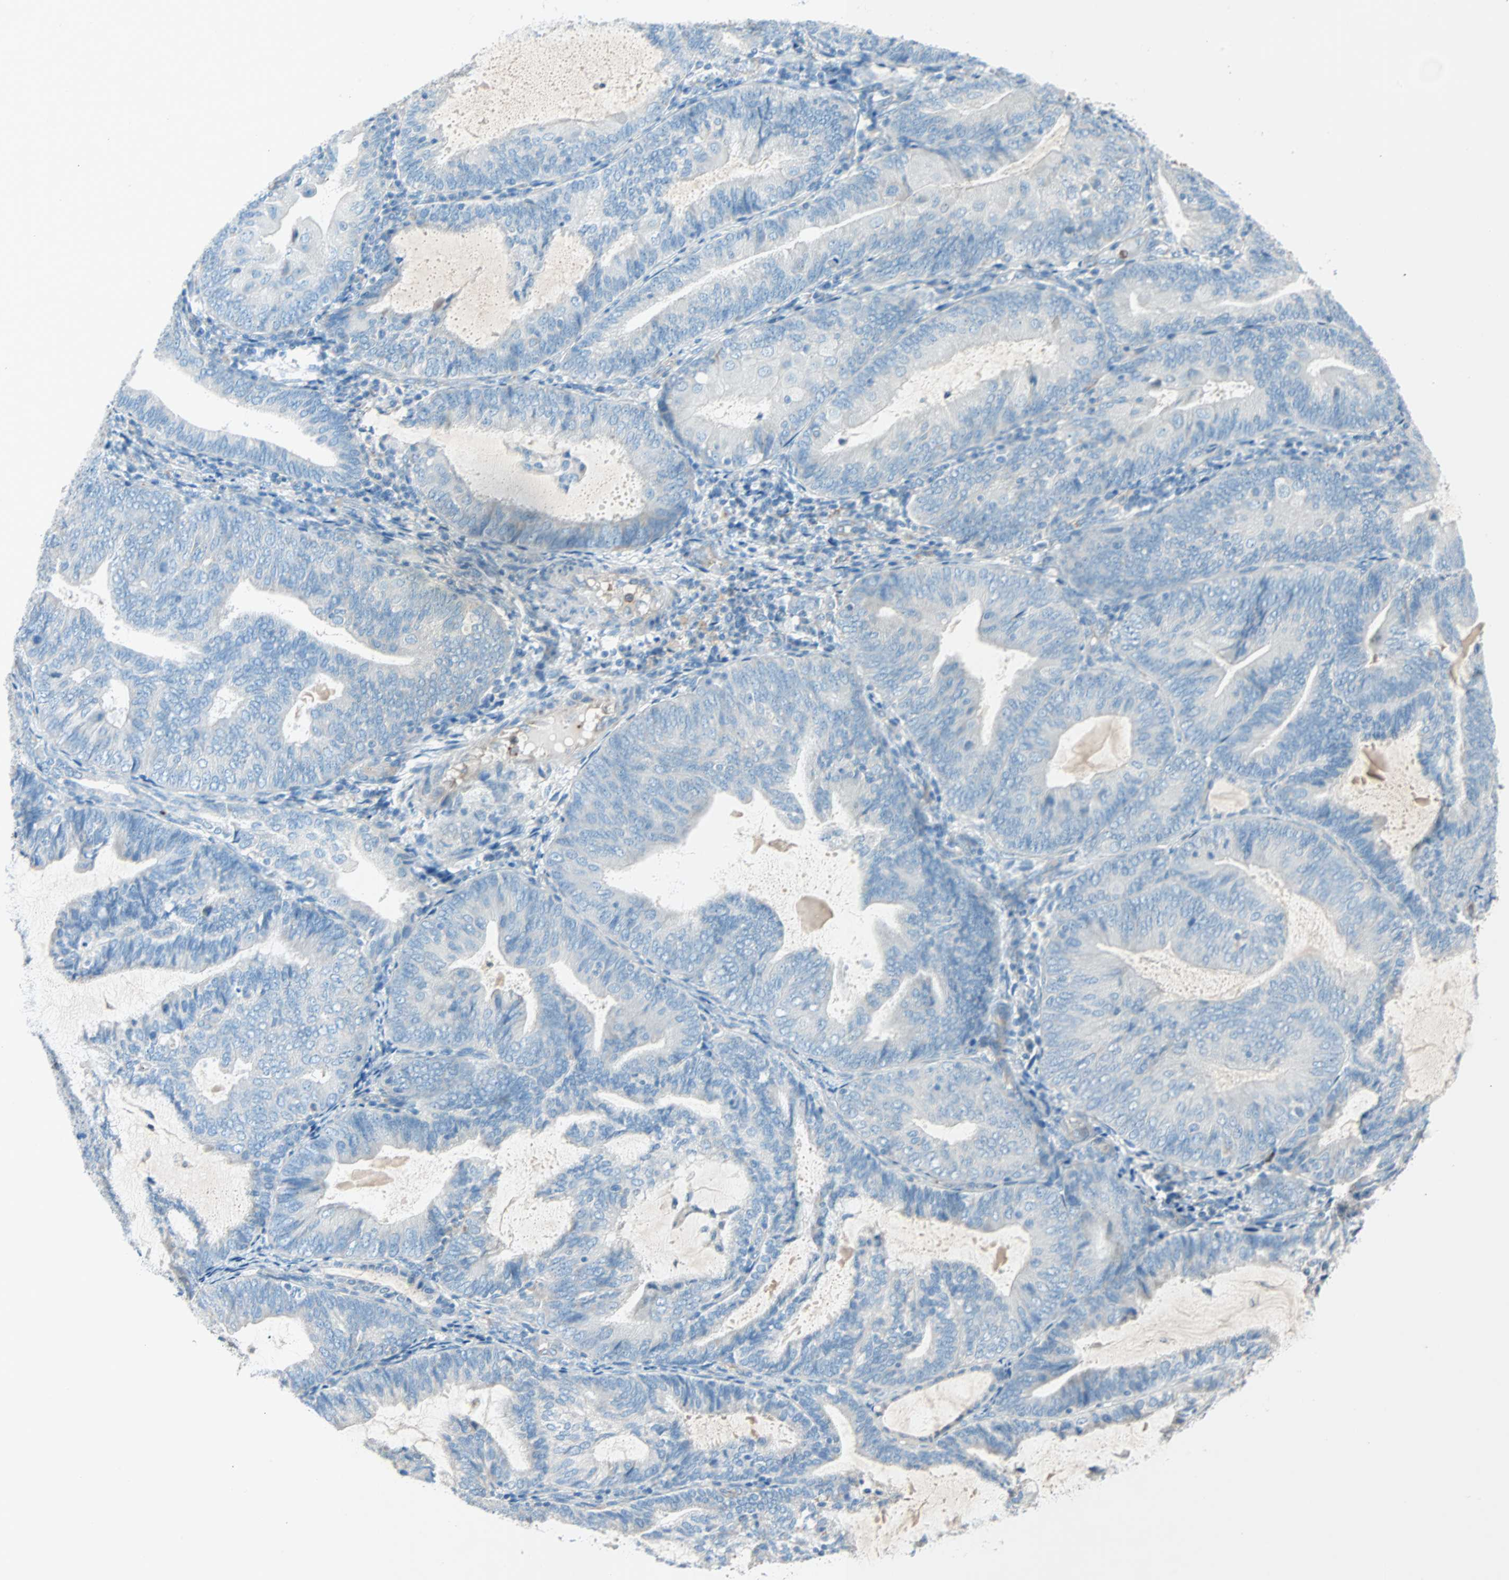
{"staining": {"intensity": "weak", "quantity": ">75%", "location": "cytoplasmic/membranous"}, "tissue": "endometrial cancer", "cell_type": "Tumor cells", "image_type": "cancer", "snomed": [{"axis": "morphology", "description": "Adenocarcinoma, NOS"}, {"axis": "topography", "description": "Endometrium"}], "caption": "There is low levels of weak cytoplasmic/membranous staining in tumor cells of endometrial cancer (adenocarcinoma), as demonstrated by immunohistochemical staining (brown color).", "gene": "LY6G6F", "patient": {"sex": "female", "age": 81}}